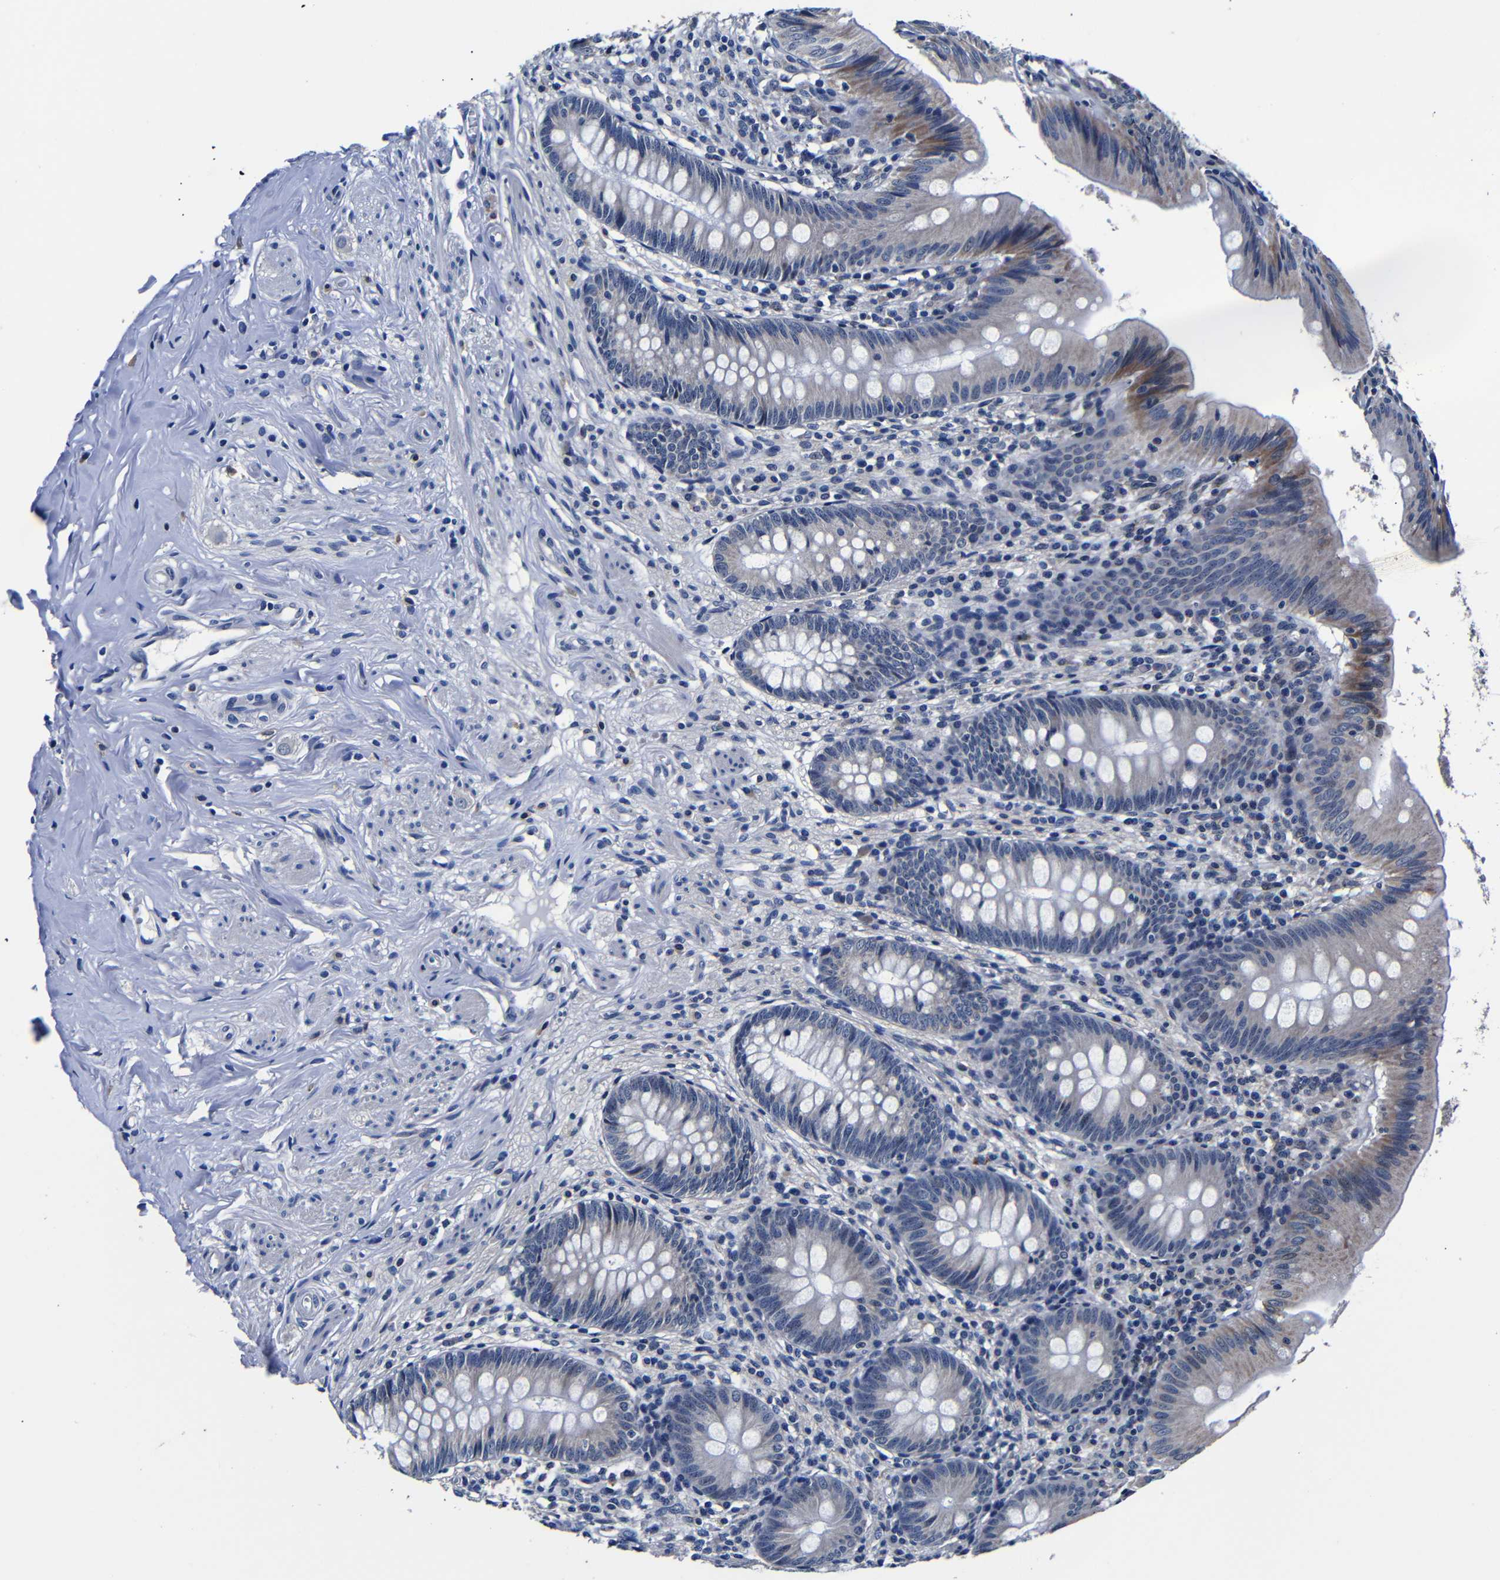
{"staining": {"intensity": "moderate", "quantity": "<25%", "location": "cytoplasmic/membranous"}, "tissue": "appendix", "cell_type": "Glandular cells", "image_type": "normal", "snomed": [{"axis": "morphology", "description": "Normal tissue, NOS"}, {"axis": "topography", "description": "Appendix"}], "caption": "A low amount of moderate cytoplasmic/membranous staining is present in about <25% of glandular cells in normal appendix.", "gene": "DEPP1", "patient": {"sex": "male", "age": 56}}